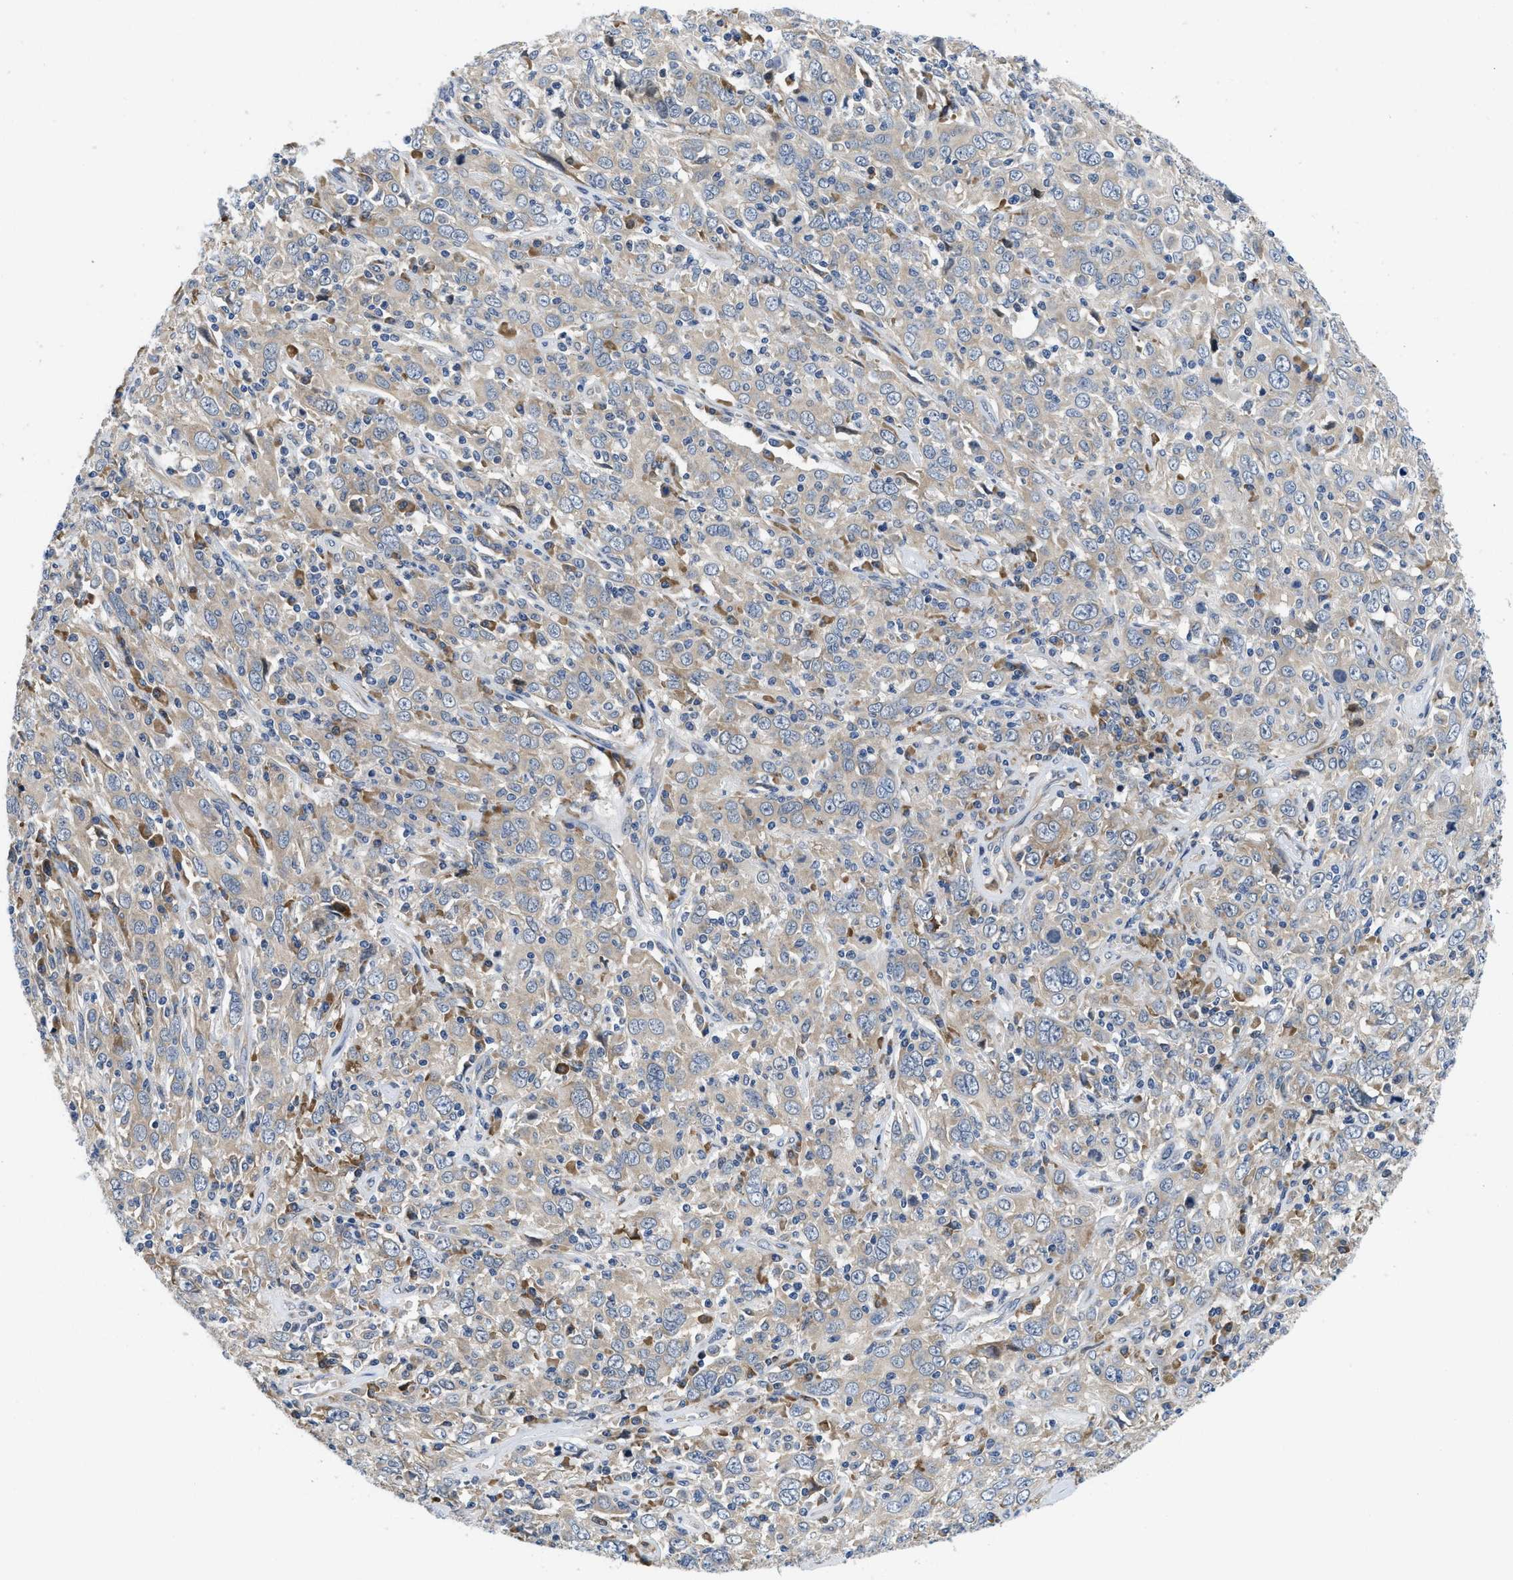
{"staining": {"intensity": "weak", "quantity": "25%-75%", "location": "cytoplasmic/membranous"}, "tissue": "cervical cancer", "cell_type": "Tumor cells", "image_type": "cancer", "snomed": [{"axis": "morphology", "description": "Squamous cell carcinoma, NOS"}, {"axis": "topography", "description": "Cervix"}], "caption": "The photomicrograph exhibits staining of squamous cell carcinoma (cervical), revealing weak cytoplasmic/membranous protein positivity (brown color) within tumor cells. (IHC, brightfield microscopy, high magnification).", "gene": "IKBKE", "patient": {"sex": "female", "age": 46}}